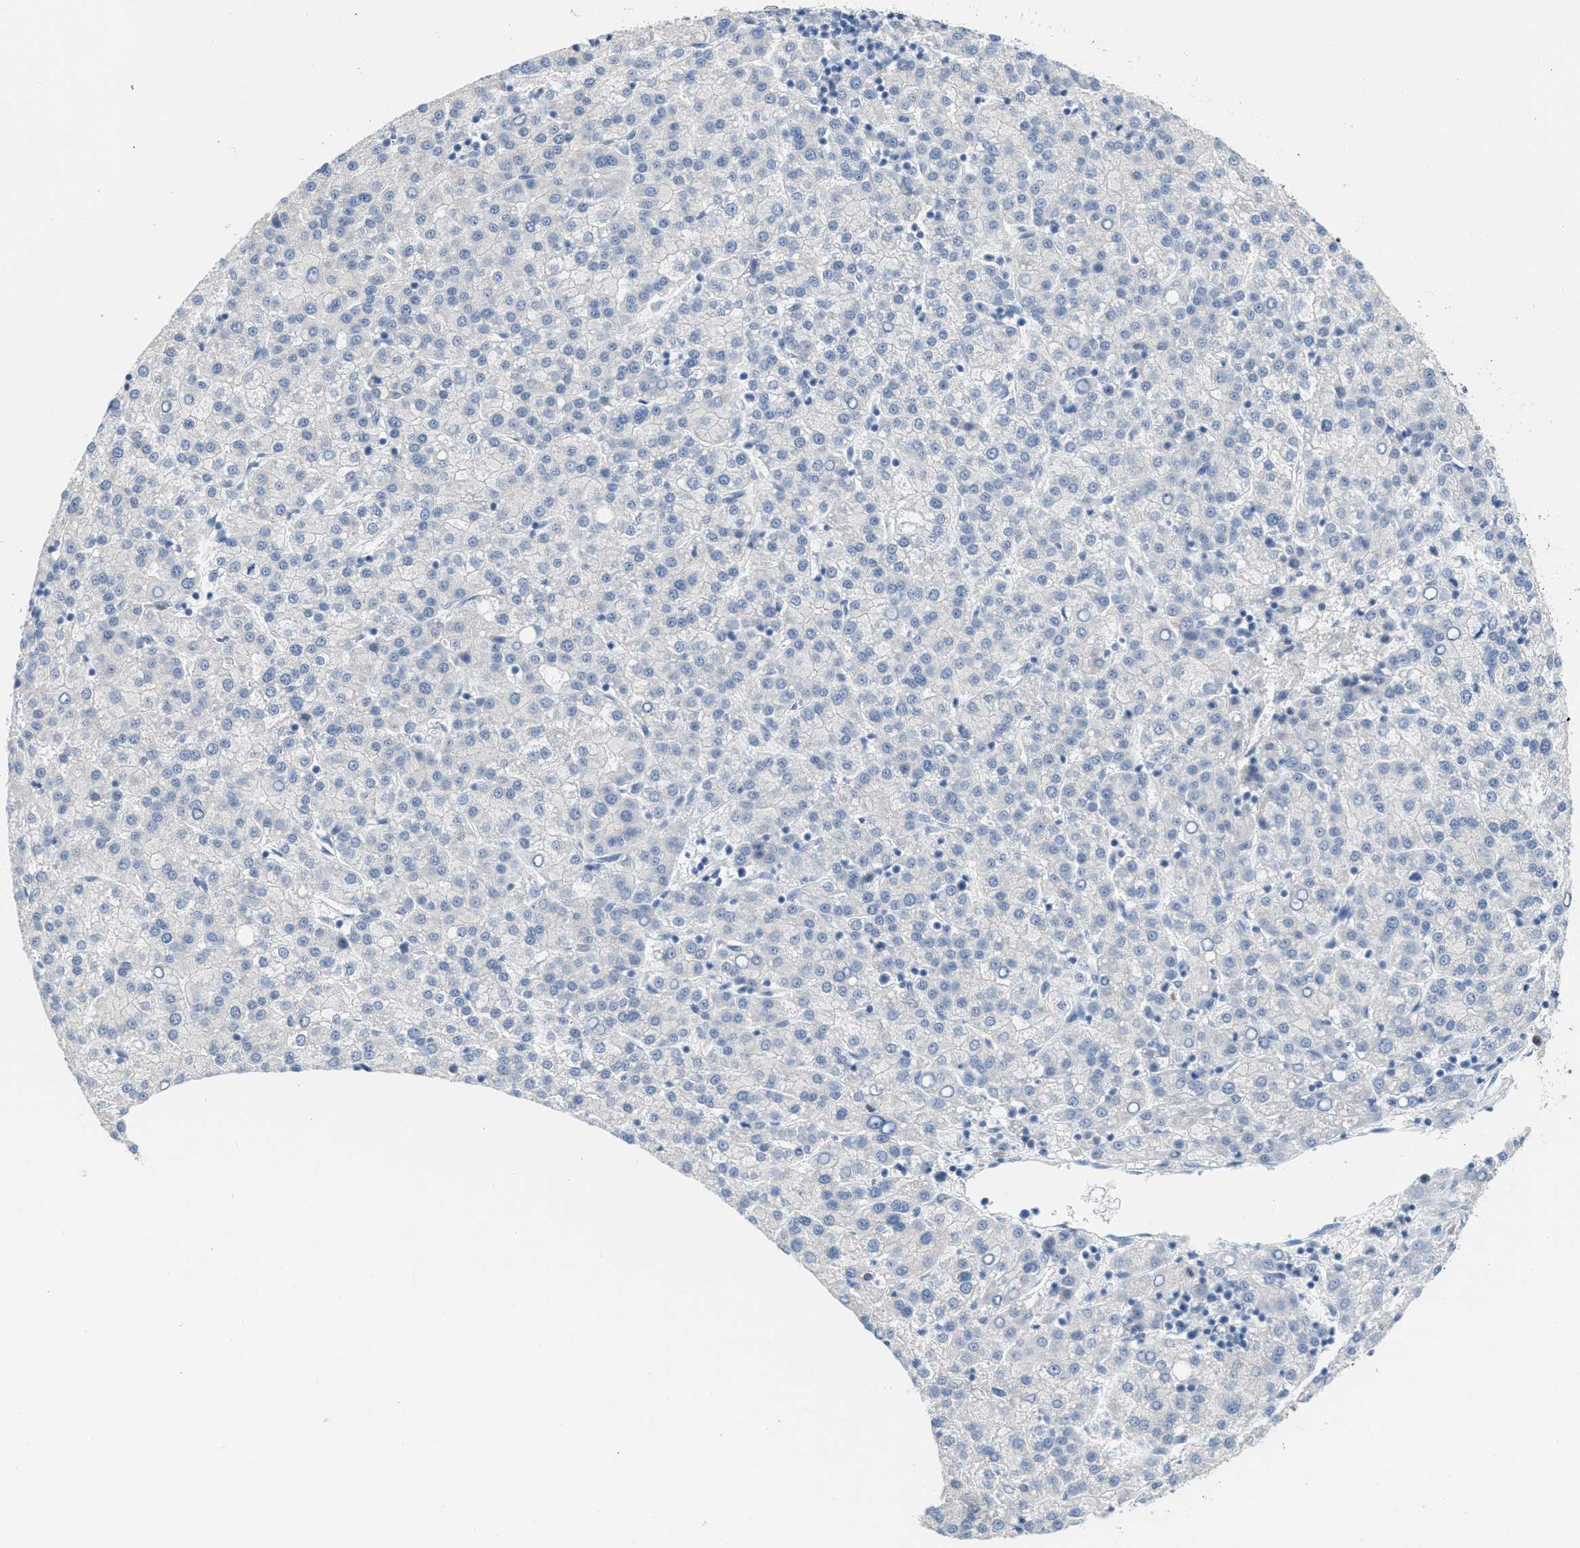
{"staining": {"intensity": "negative", "quantity": "none", "location": "none"}, "tissue": "liver cancer", "cell_type": "Tumor cells", "image_type": "cancer", "snomed": [{"axis": "morphology", "description": "Carcinoma, Hepatocellular, NOS"}, {"axis": "topography", "description": "Liver"}], "caption": "The immunohistochemistry image has no significant expression in tumor cells of liver cancer tissue. (DAB (3,3'-diaminobenzidine) IHC with hematoxylin counter stain).", "gene": "HSF2", "patient": {"sex": "female", "age": 58}}